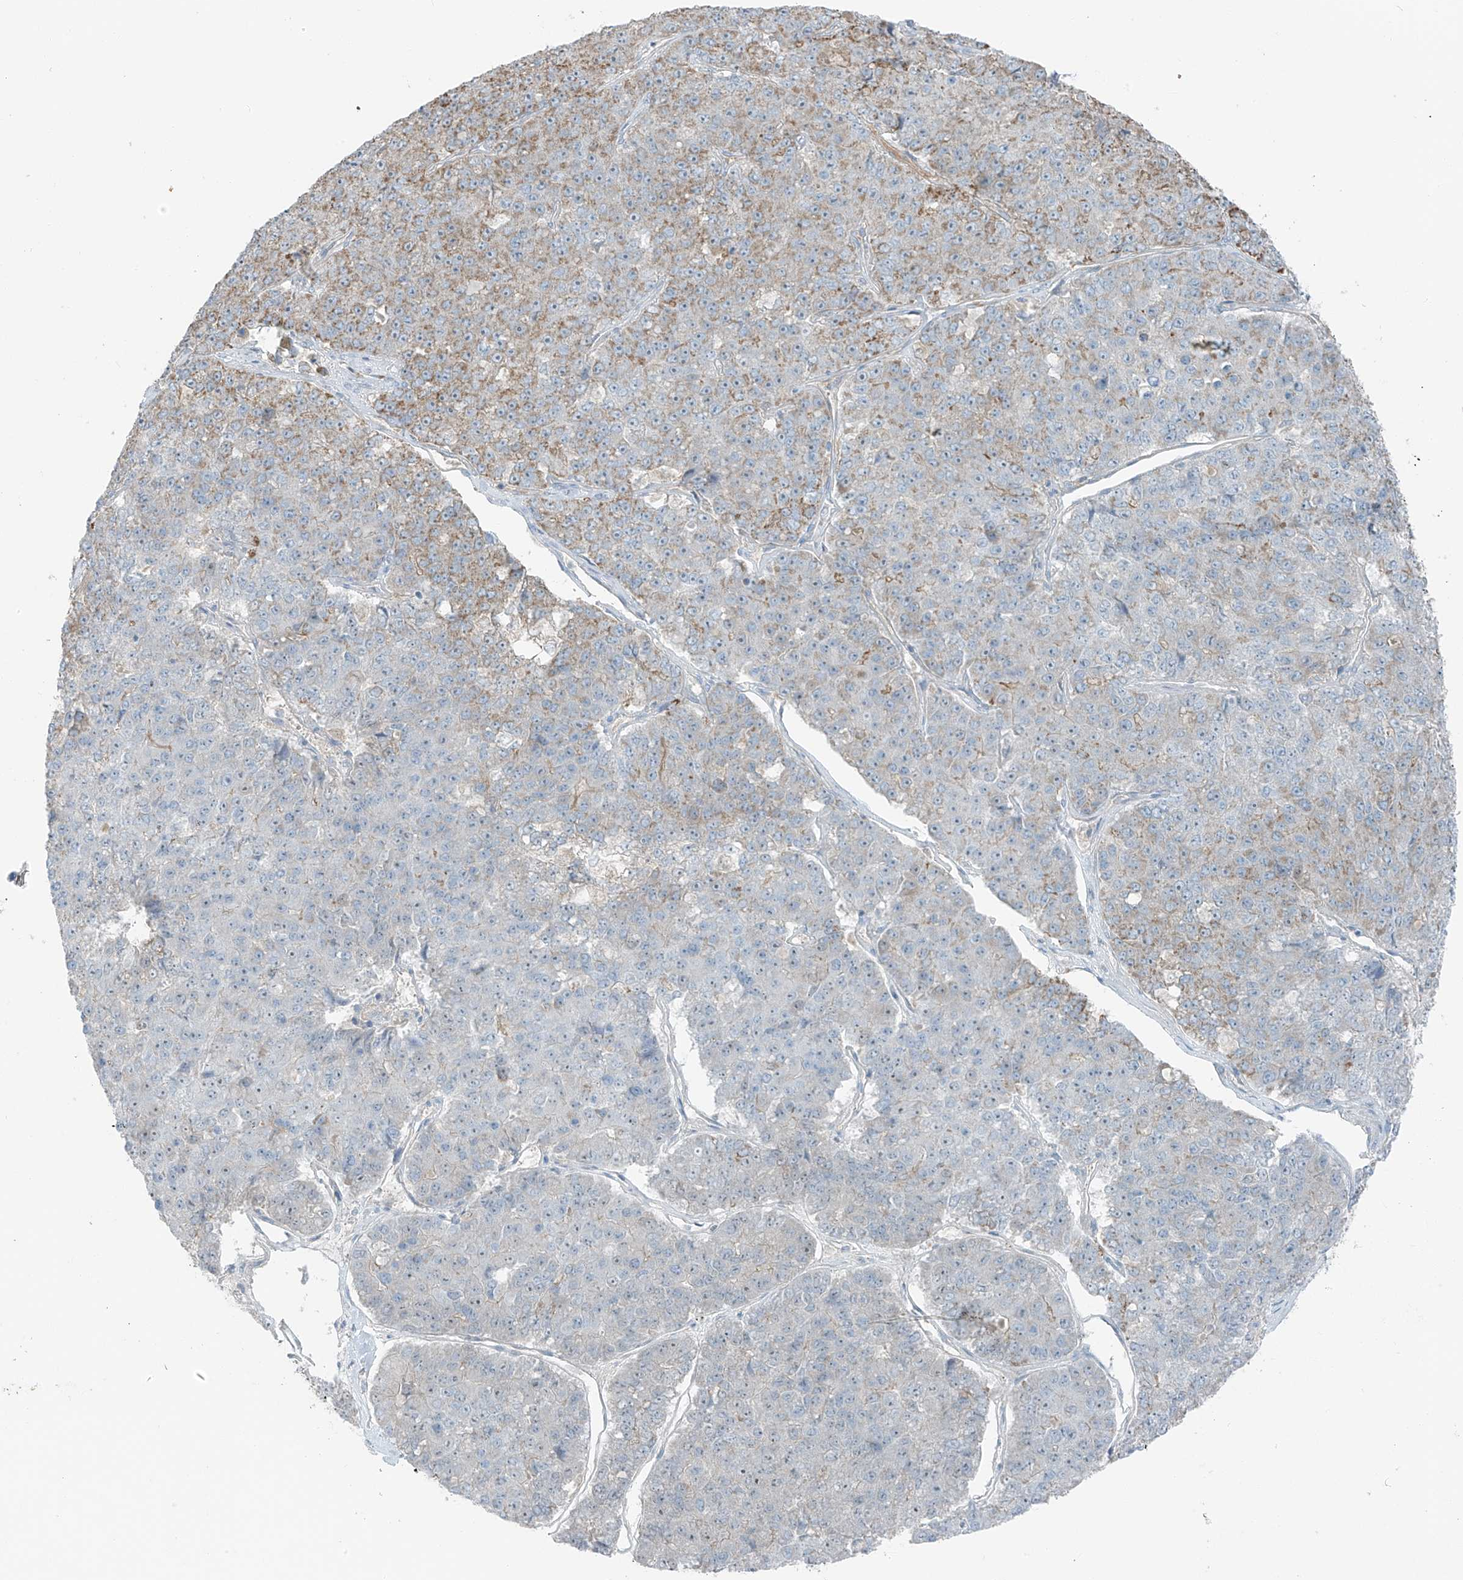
{"staining": {"intensity": "weak", "quantity": "25%-75%", "location": "cytoplasmic/membranous"}, "tissue": "pancreatic cancer", "cell_type": "Tumor cells", "image_type": "cancer", "snomed": [{"axis": "morphology", "description": "Adenocarcinoma, NOS"}, {"axis": "topography", "description": "Pancreas"}], "caption": "Weak cytoplasmic/membranous positivity is seen in about 25%-75% of tumor cells in pancreatic cancer.", "gene": "FAM131C", "patient": {"sex": "male", "age": 50}}